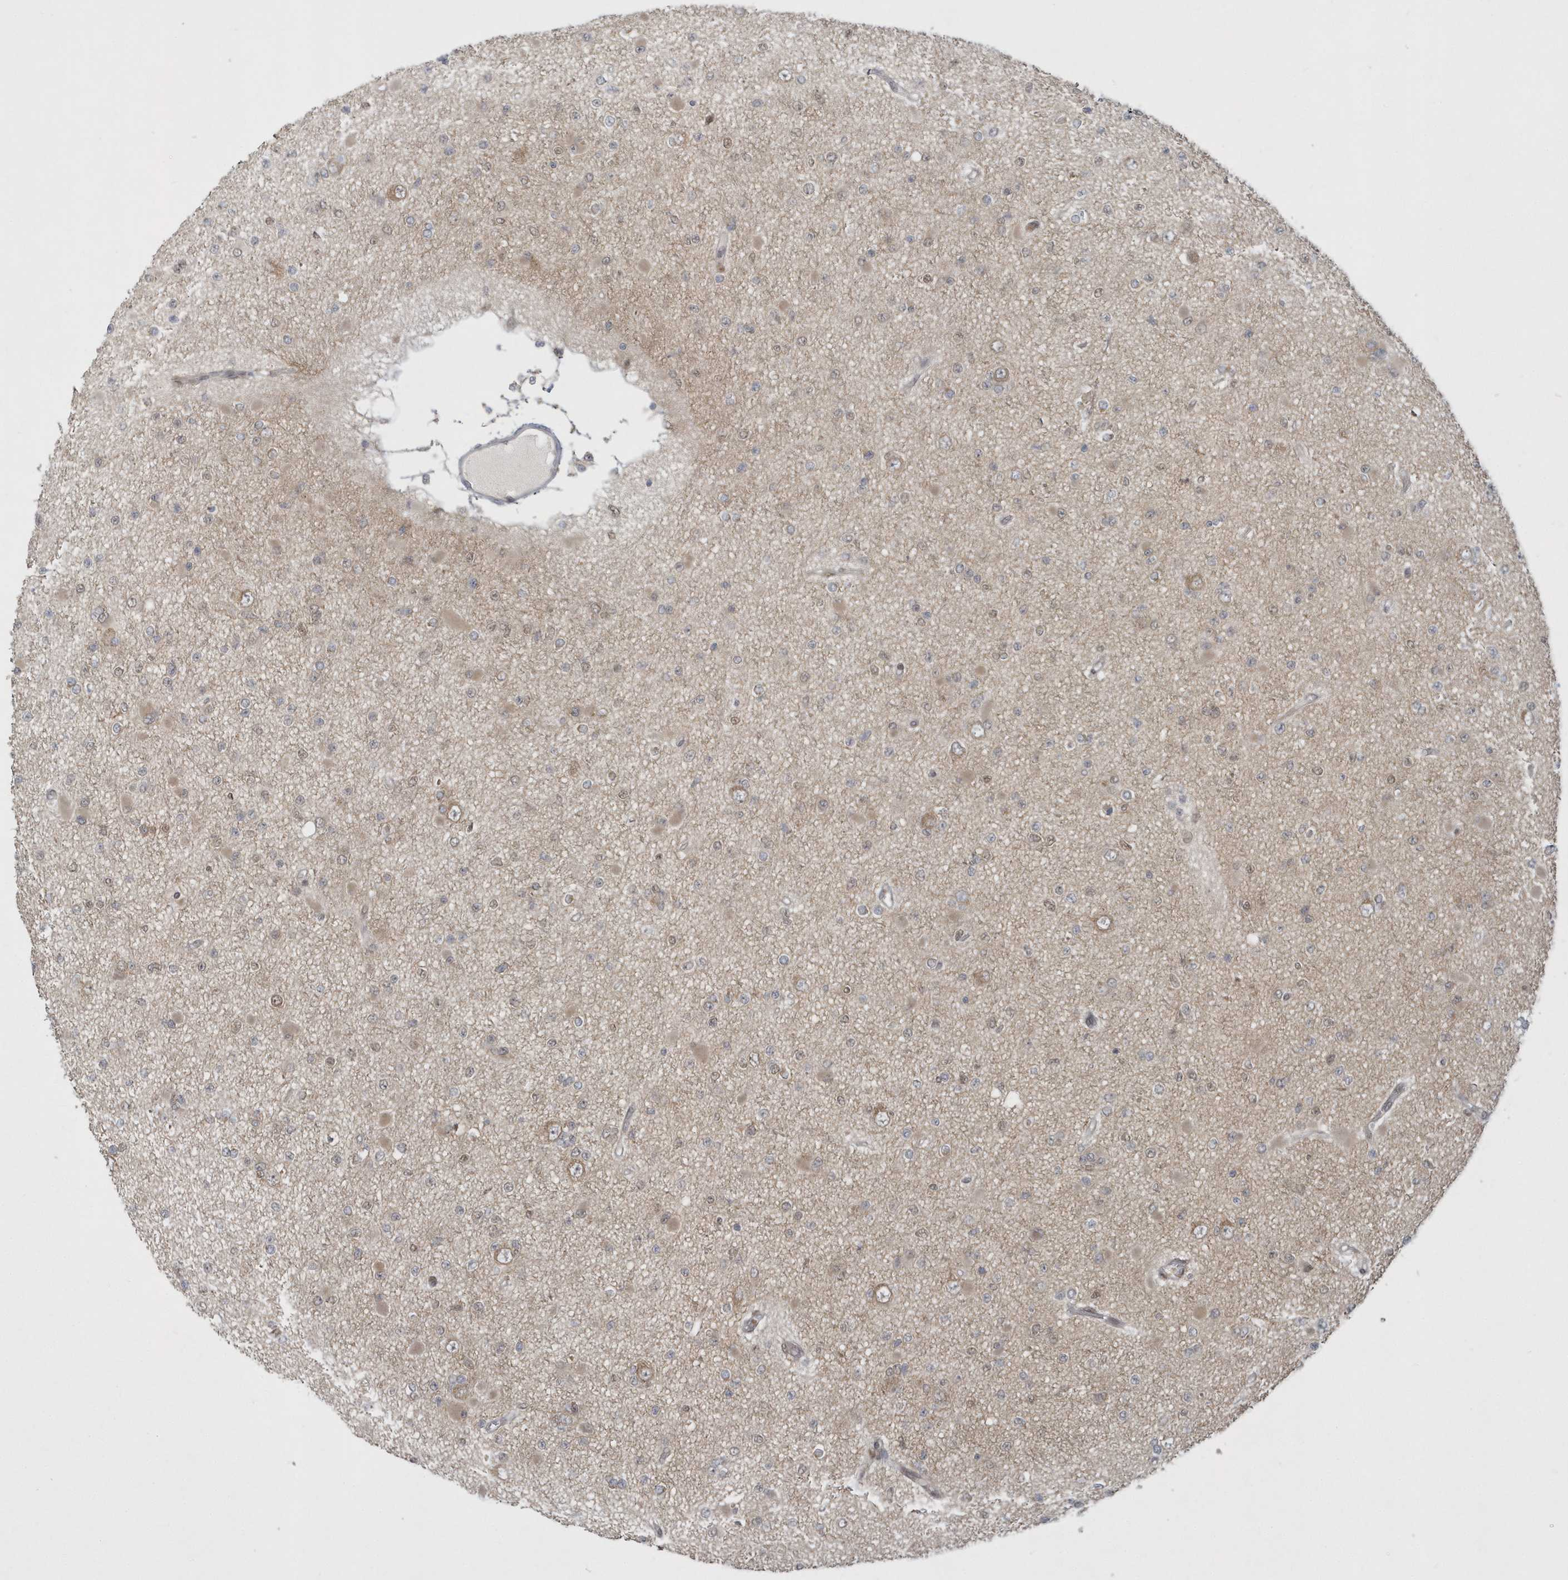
{"staining": {"intensity": "weak", "quantity": "25%-75%", "location": "cytoplasmic/membranous,nuclear"}, "tissue": "glioma", "cell_type": "Tumor cells", "image_type": "cancer", "snomed": [{"axis": "morphology", "description": "Glioma, malignant, Low grade"}, {"axis": "topography", "description": "Brain"}], "caption": "Human glioma stained with a protein marker exhibits weak staining in tumor cells.", "gene": "ATG4A", "patient": {"sex": "female", "age": 22}}